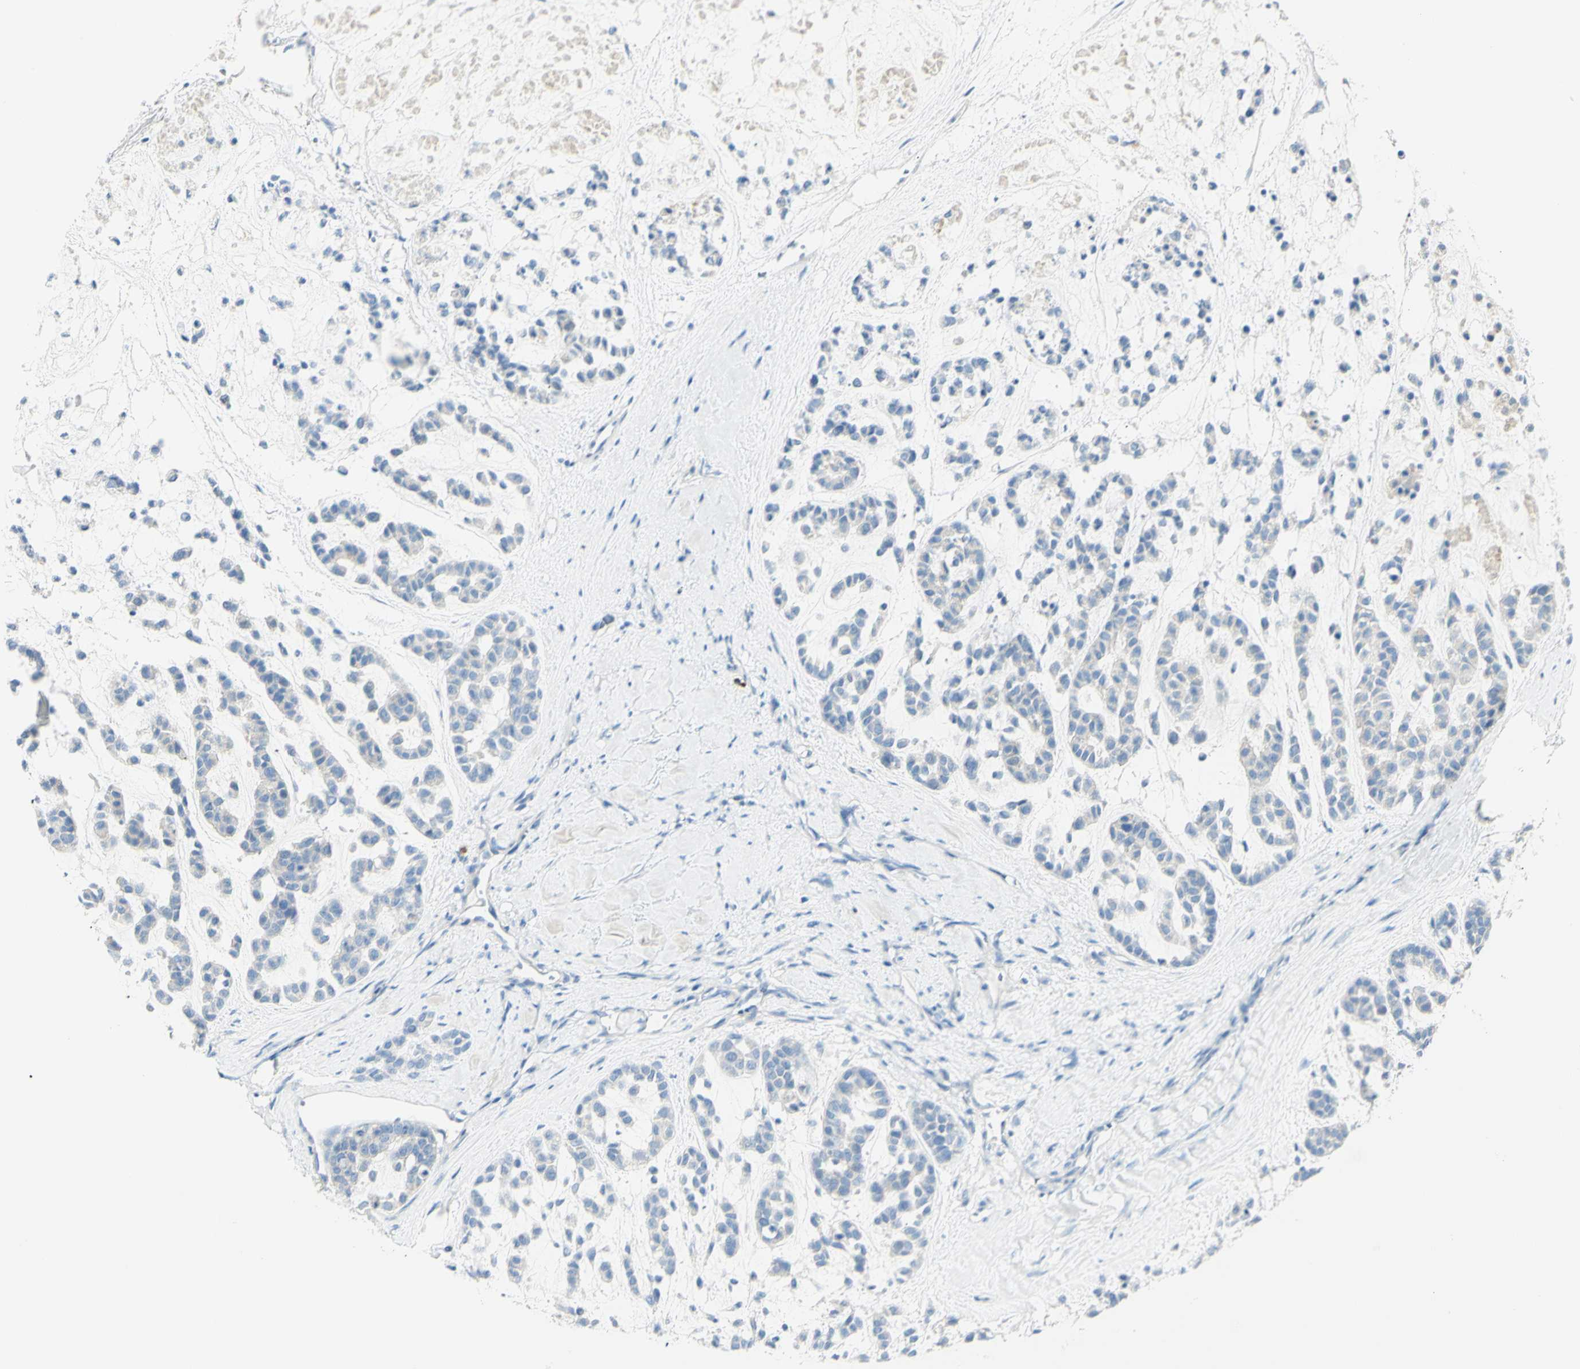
{"staining": {"intensity": "negative", "quantity": "none", "location": "none"}, "tissue": "head and neck cancer", "cell_type": "Tumor cells", "image_type": "cancer", "snomed": [{"axis": "morphology", "description": "Adenocarcinoma, NOS"}, {"axis": "morphology", "description": "Adenoma, NOS"}, {"axis": "topography", "description": "Head-Neck"}], "caption": "Micrograph shows no protein positivity in tumor cells of head and neck cancer (adenoma) tissue. Nuclei are stained in blue.", "gene": "LETM1", "patient": {"sex": "female", "age": 55}}